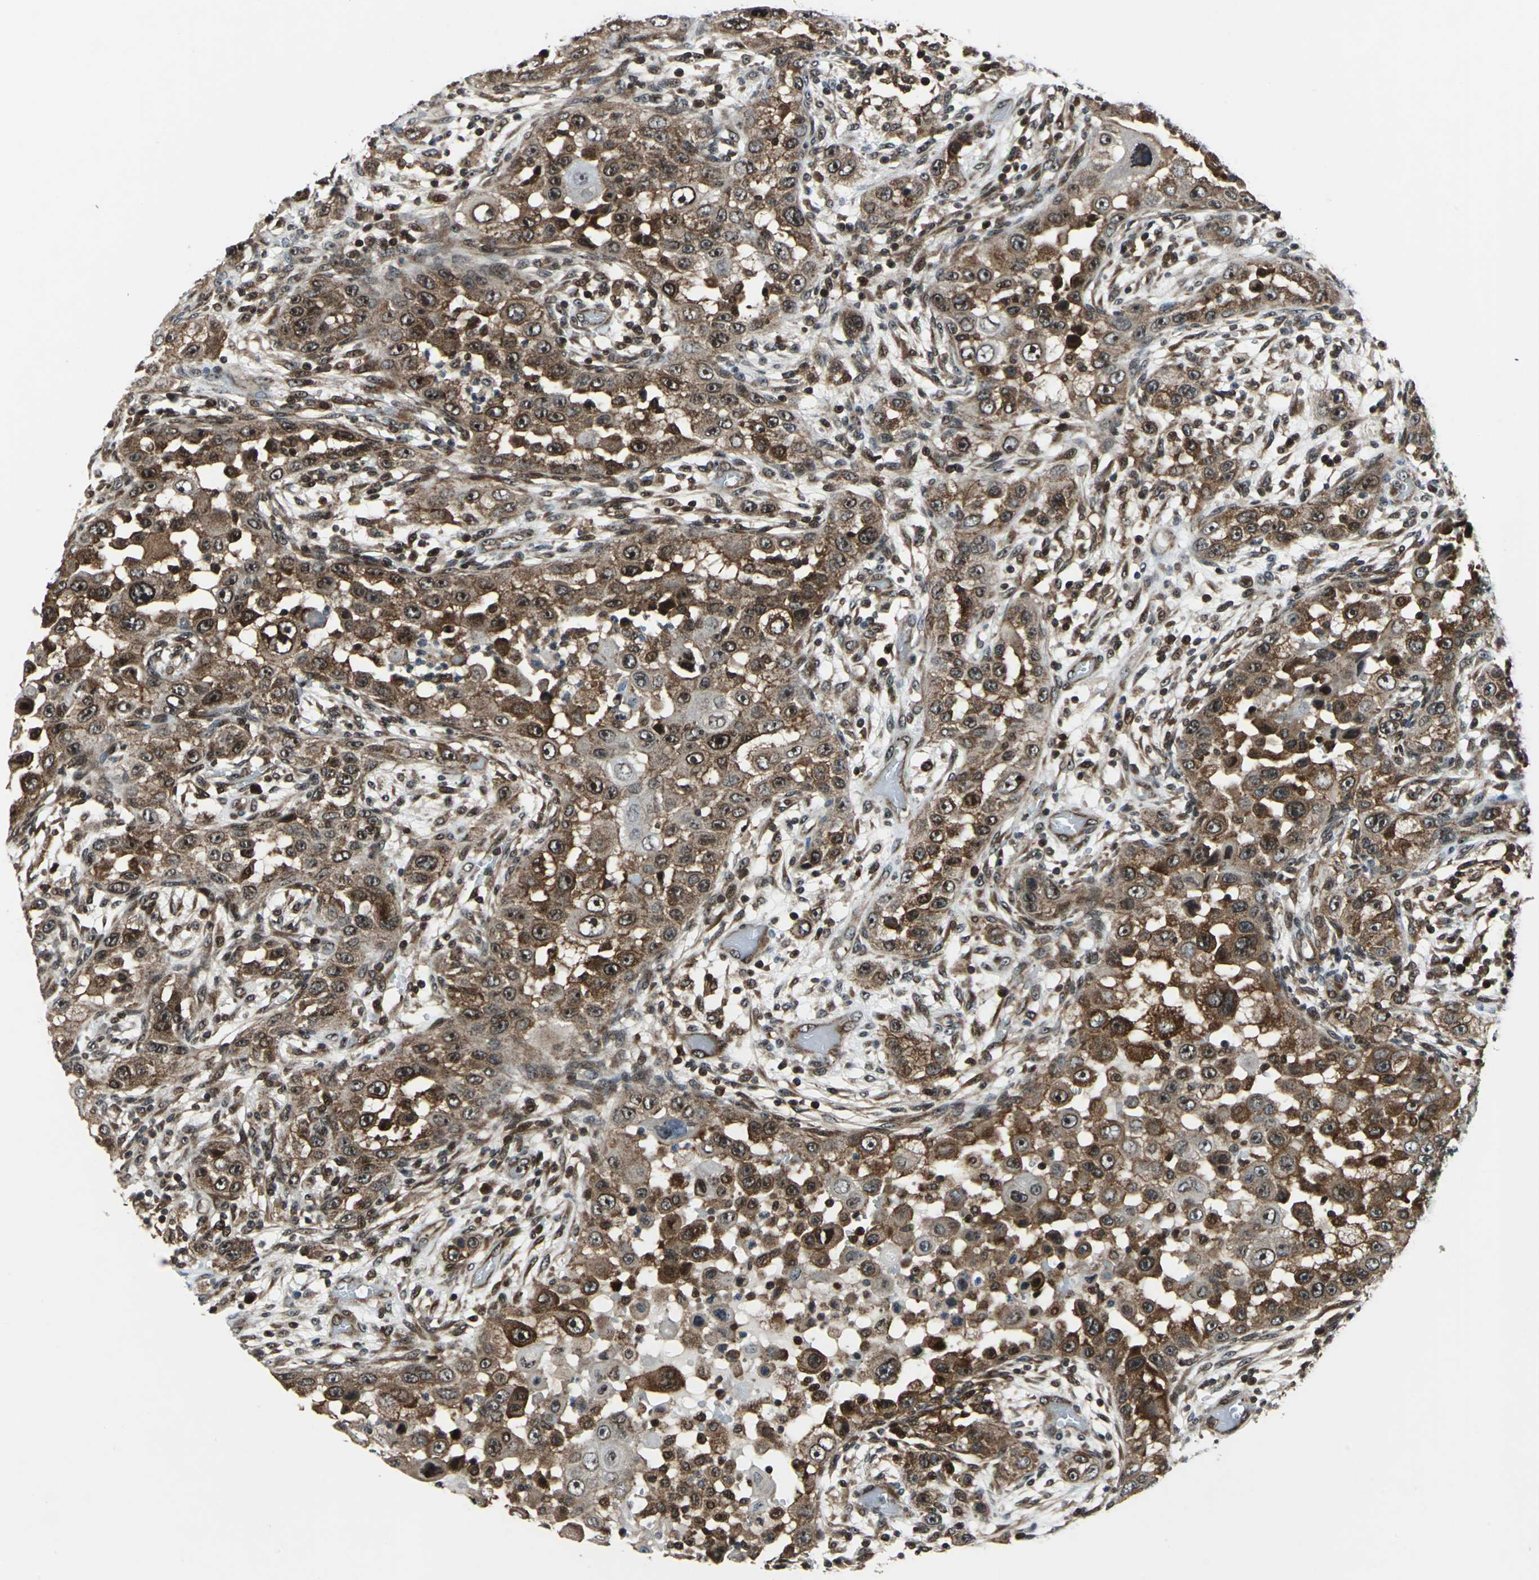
{"staining": {"intensity": "strong", "quantity": ">75%", "location": "cytoplasmic/membranous"}, "tissue": "head and neck cancer", "cell_type": "Tumor cells", "image_type": "cancer", "snomed": [{"axis": "morphology", "description": "Carcinoma, NOS"}, {"axis": "topography", "description": "Head-Neck"}], "caption": "Brown immunohistochemical staining in head and neck carcinoma demonstrates strong cytoplasmic/membranous positivity in about >75% of tumor cells. The protein of interest is shown in brown color, while the nuclei are stained blue.", "gene": "AATF", "patient": {"sex": "male", "age": 87}}